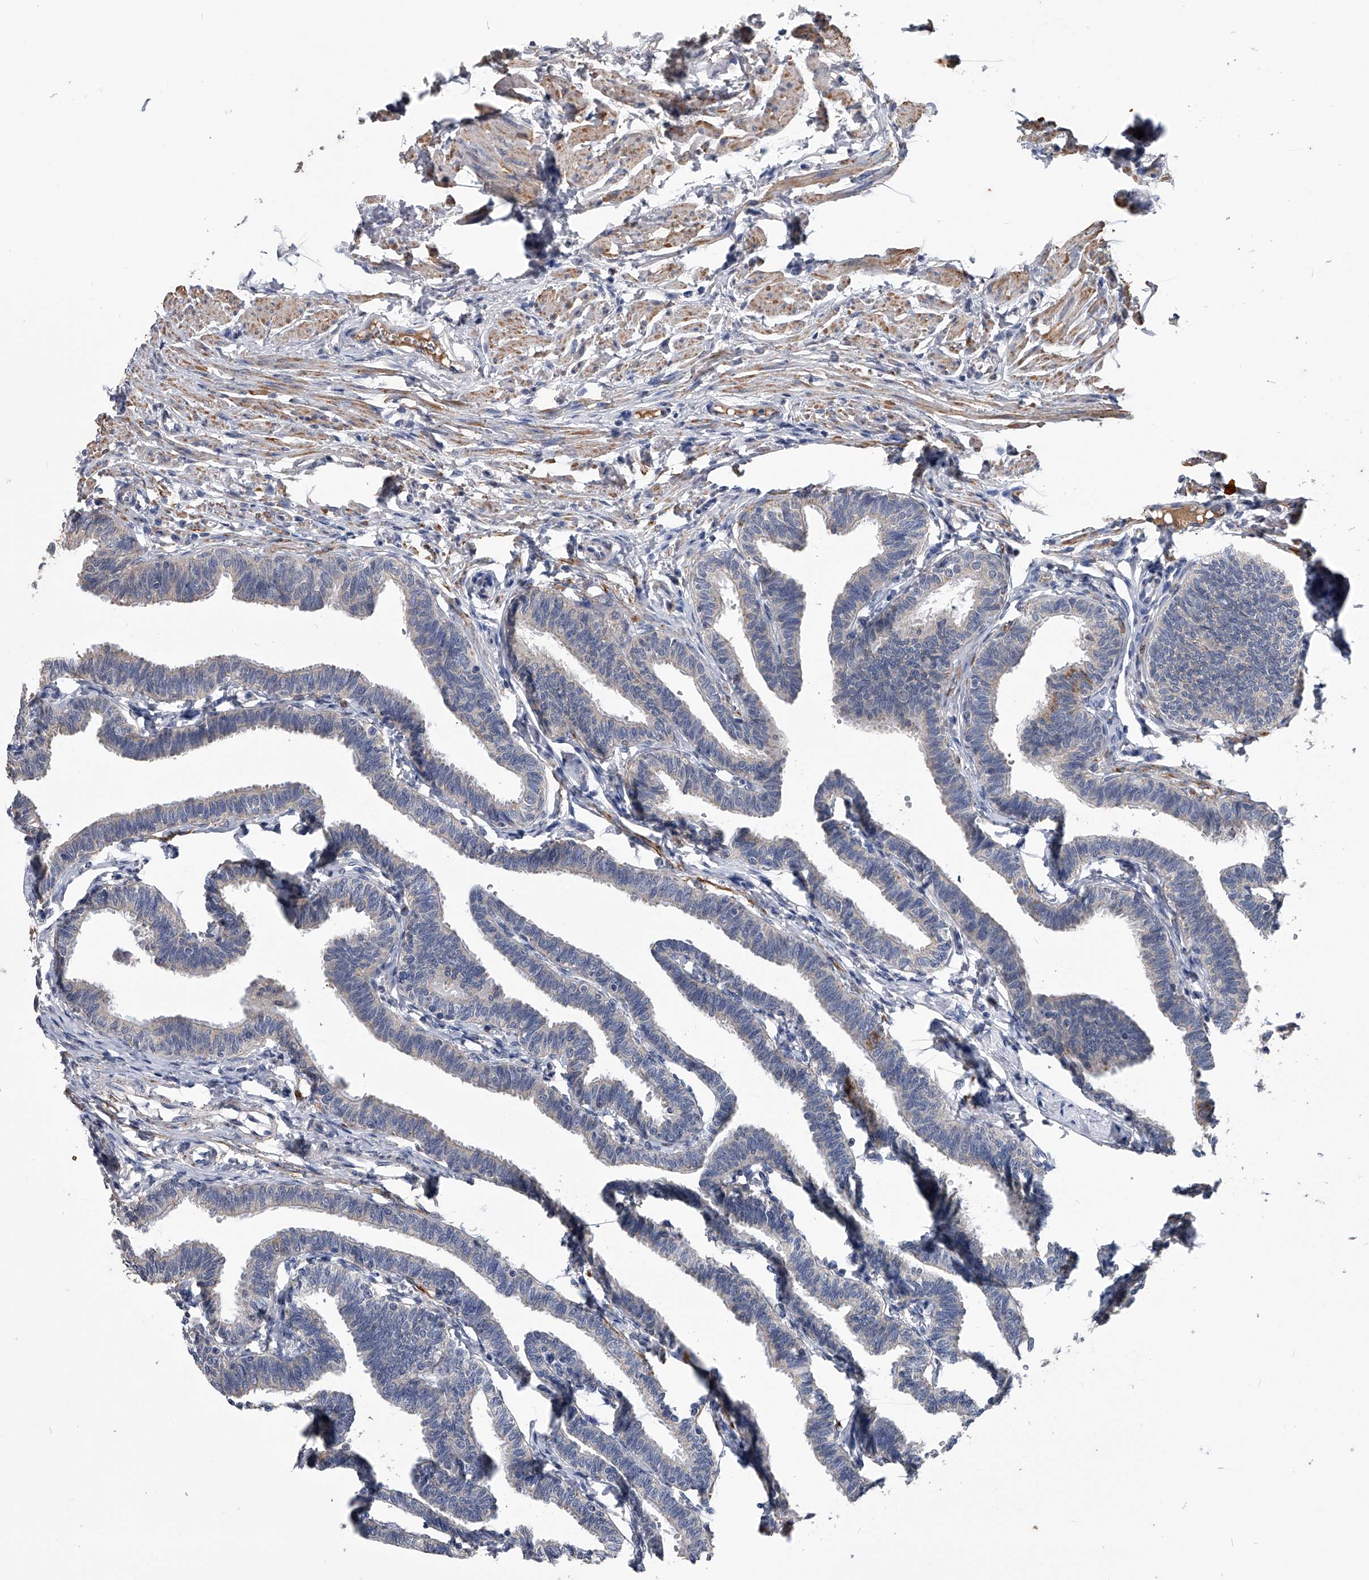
{"staining": {"intensity": "negative", "quantity": "none", "location": "none"}, "tissue": "fallopian tube", "cell_type": "Glandular cells", "image_type": "normal", "snomed": [{"axis": "morphology", "description": "Normal tissue, NOS"}, {"axis": "topography", "description": "Fallopian tube"}, {"axis": "topography", "description": "Ovary"}], "caption": "Immunohistochemistry (IHC) micrograph of benign fallopian tube stained for a protein (brown), which demonstrates no staining in glandular cells.", "gene": "OAT", "patient": {"sex": "female", "age": 23}}